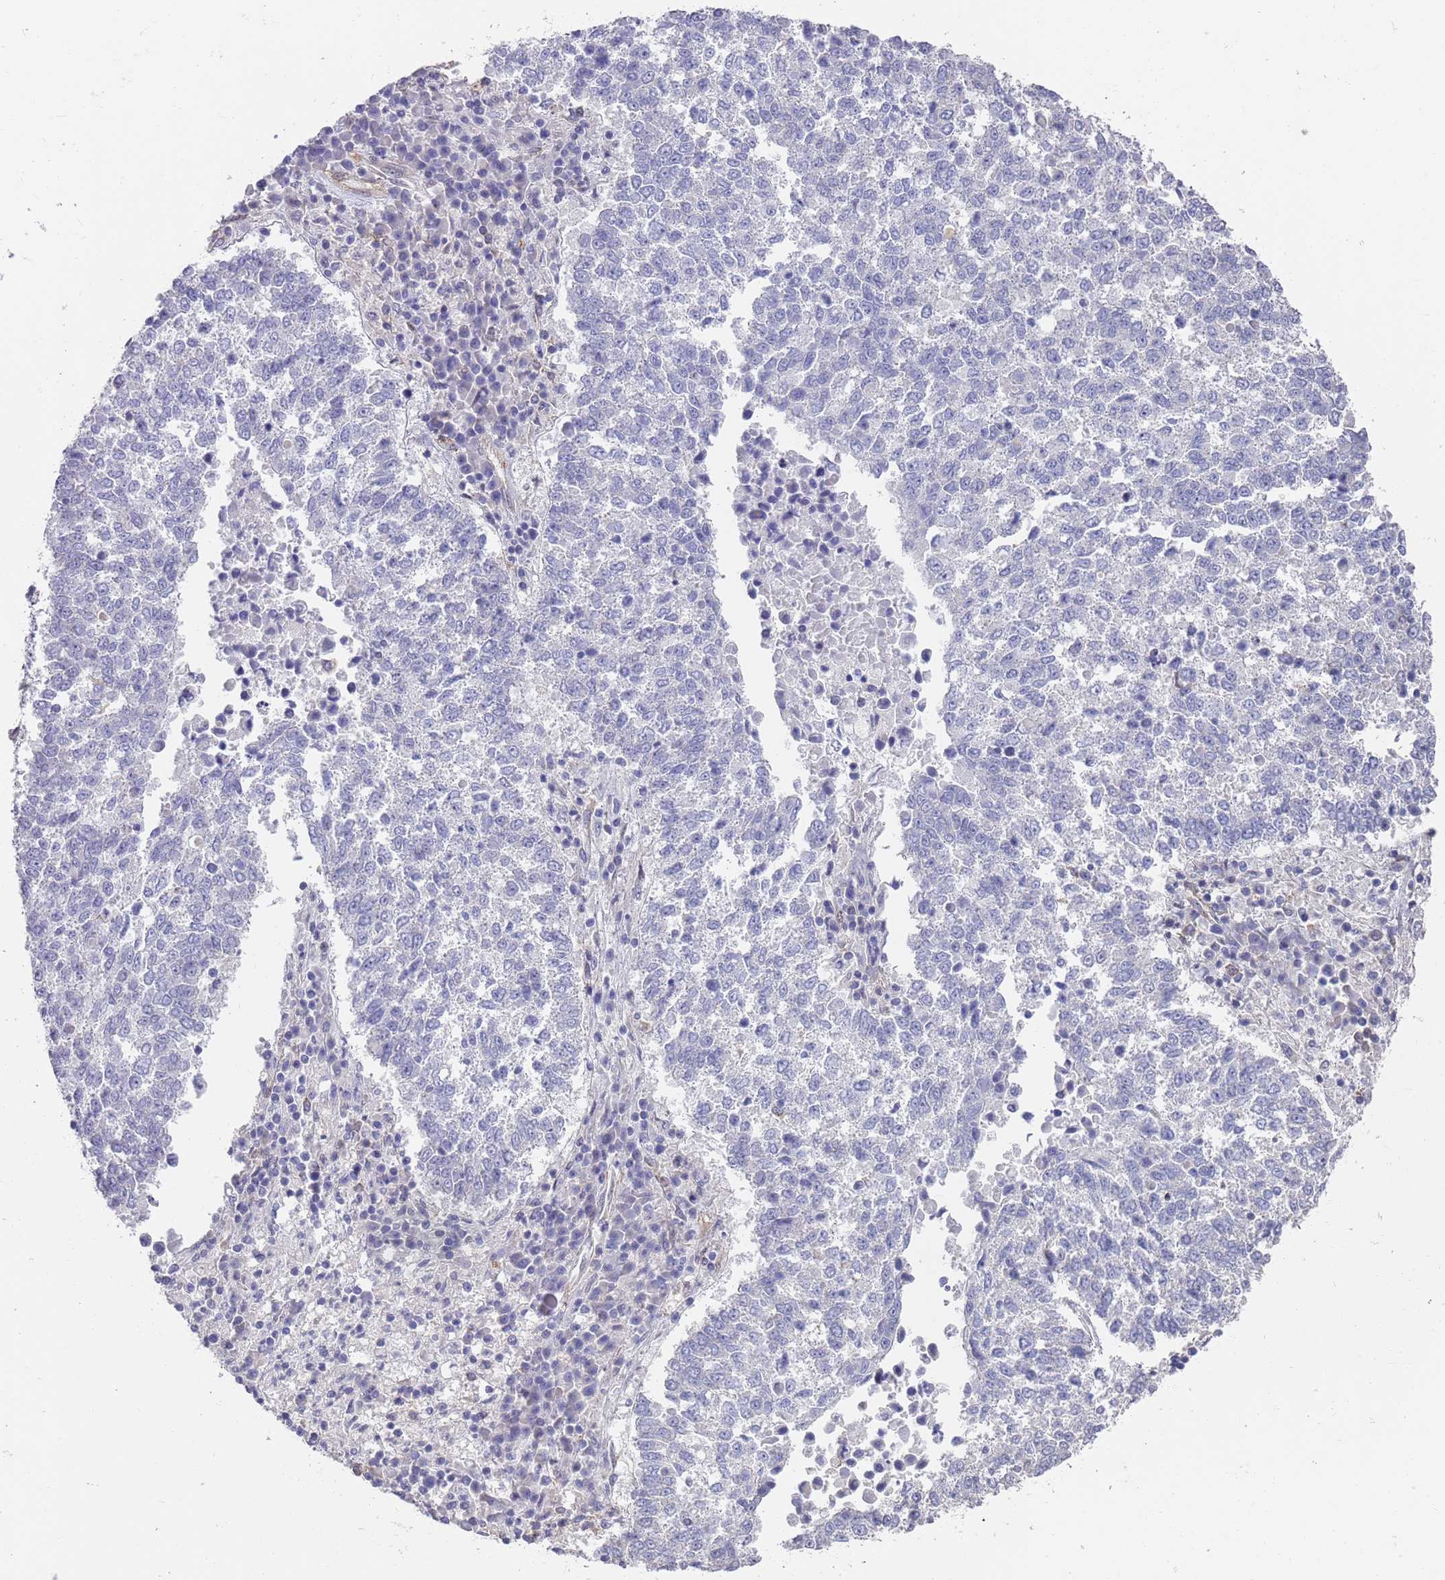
{"staining": {"intensity": "negative", "quantity": "none", "location": "none"}, "tissue": "lung cancer", "cell_type": "Tumor cells", "image_type": "cancer", "snomed": [{"axis": "morphology", "description": "Squamous cell carcinoma, NOS"}, {"axis": "topography", "description": "Lung"}], "caption": "High magnification brightfield microscopy of lung cancer (squamous cell carcinoma) stained with DAB (brown) and counterstained with hematoxylin (blue): tumor cells show no significant positivity. (DAB immunohistochemistry (IHC) visualized using brightfield microscopy, high magnification).", "gene": "ANK2", "patient": {"sex": "male", "age": 73}}